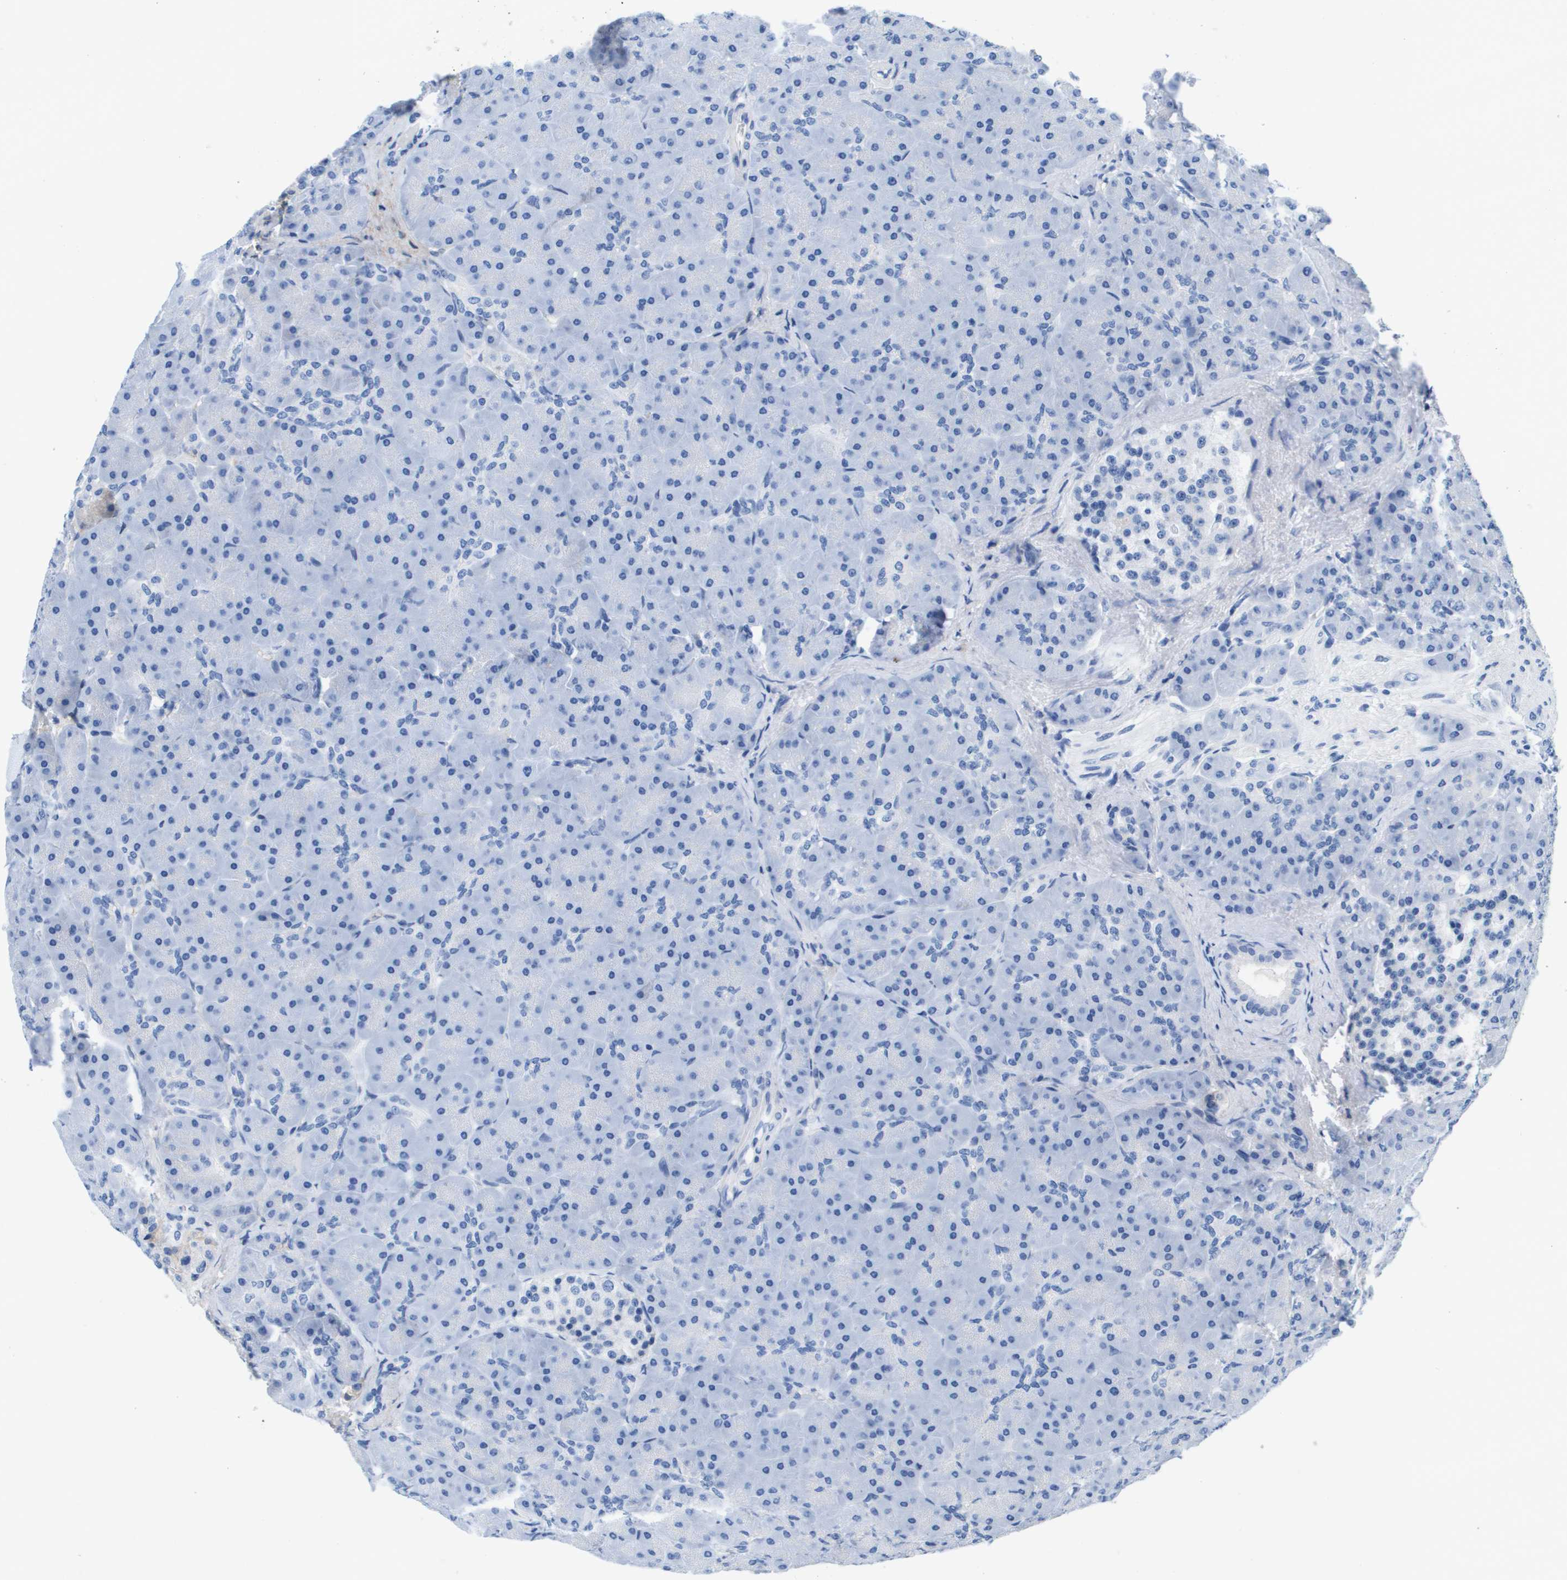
{"staining": {"intensity": "negative", "quantity": "none", "location": "none"}, "tissue": "pancreas", "cell_type": "Exocrine glandular cells", "image_type": "normal", "snomed": [{"axis": "morphology", "description": "Normal tissue, NOS"}, {"axis": "topography", "description": "Pancreas"}], "caption": "This image is of unremarkable pancreas stained with immunohistochemistry to label a protein in brown with the nuclei are counter-stained blue. There is no expression in exocrine glandular cells. (IHC, brightfield microscopy, high magnification).", "gene": "APOA1", "patient": {"sex": "male", "age": 66}}